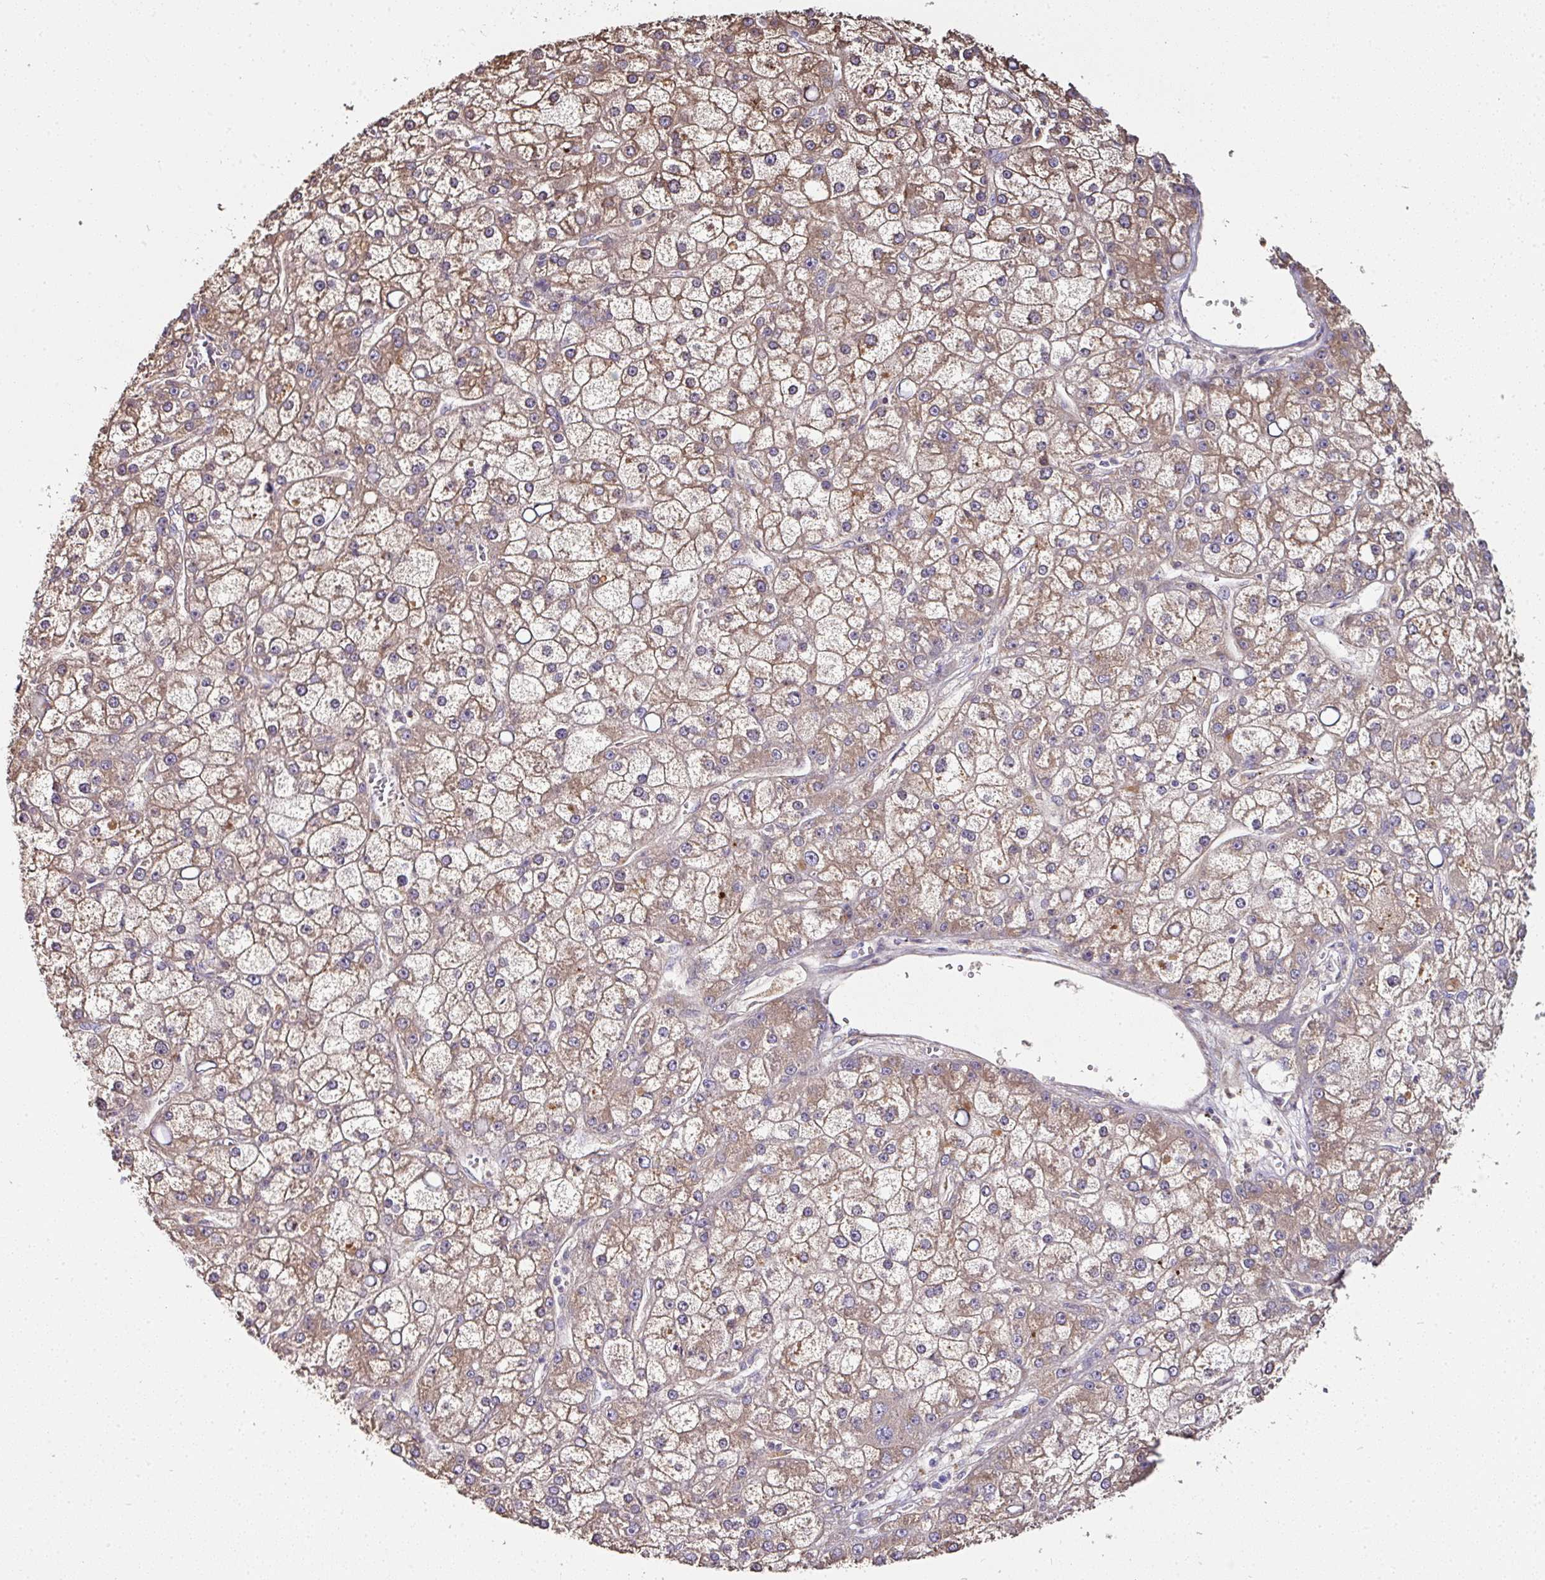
{"staining": {"intensity": "moderate", "quantity": "25%-75%", "location": "cytoplasmic/membranous"}, "tissue": "liver cancer", "cell_type": "Tumor cells", "image_type": "cancer", "snomed": [{"axis": "morphology", "description": "Carcinoma, Hepatocellular, NOS"}, {"axis": "topography", "description": "Liver"}], "caption": "Liver cancer (hepatocellular carcinoma) stained with IHC exhibits moderate cytoplasmic/membranous expression in about 25%-75% of tumor cells.", "gene": "CTDSP2", "patient": {"sex": "male", "age": 67}}